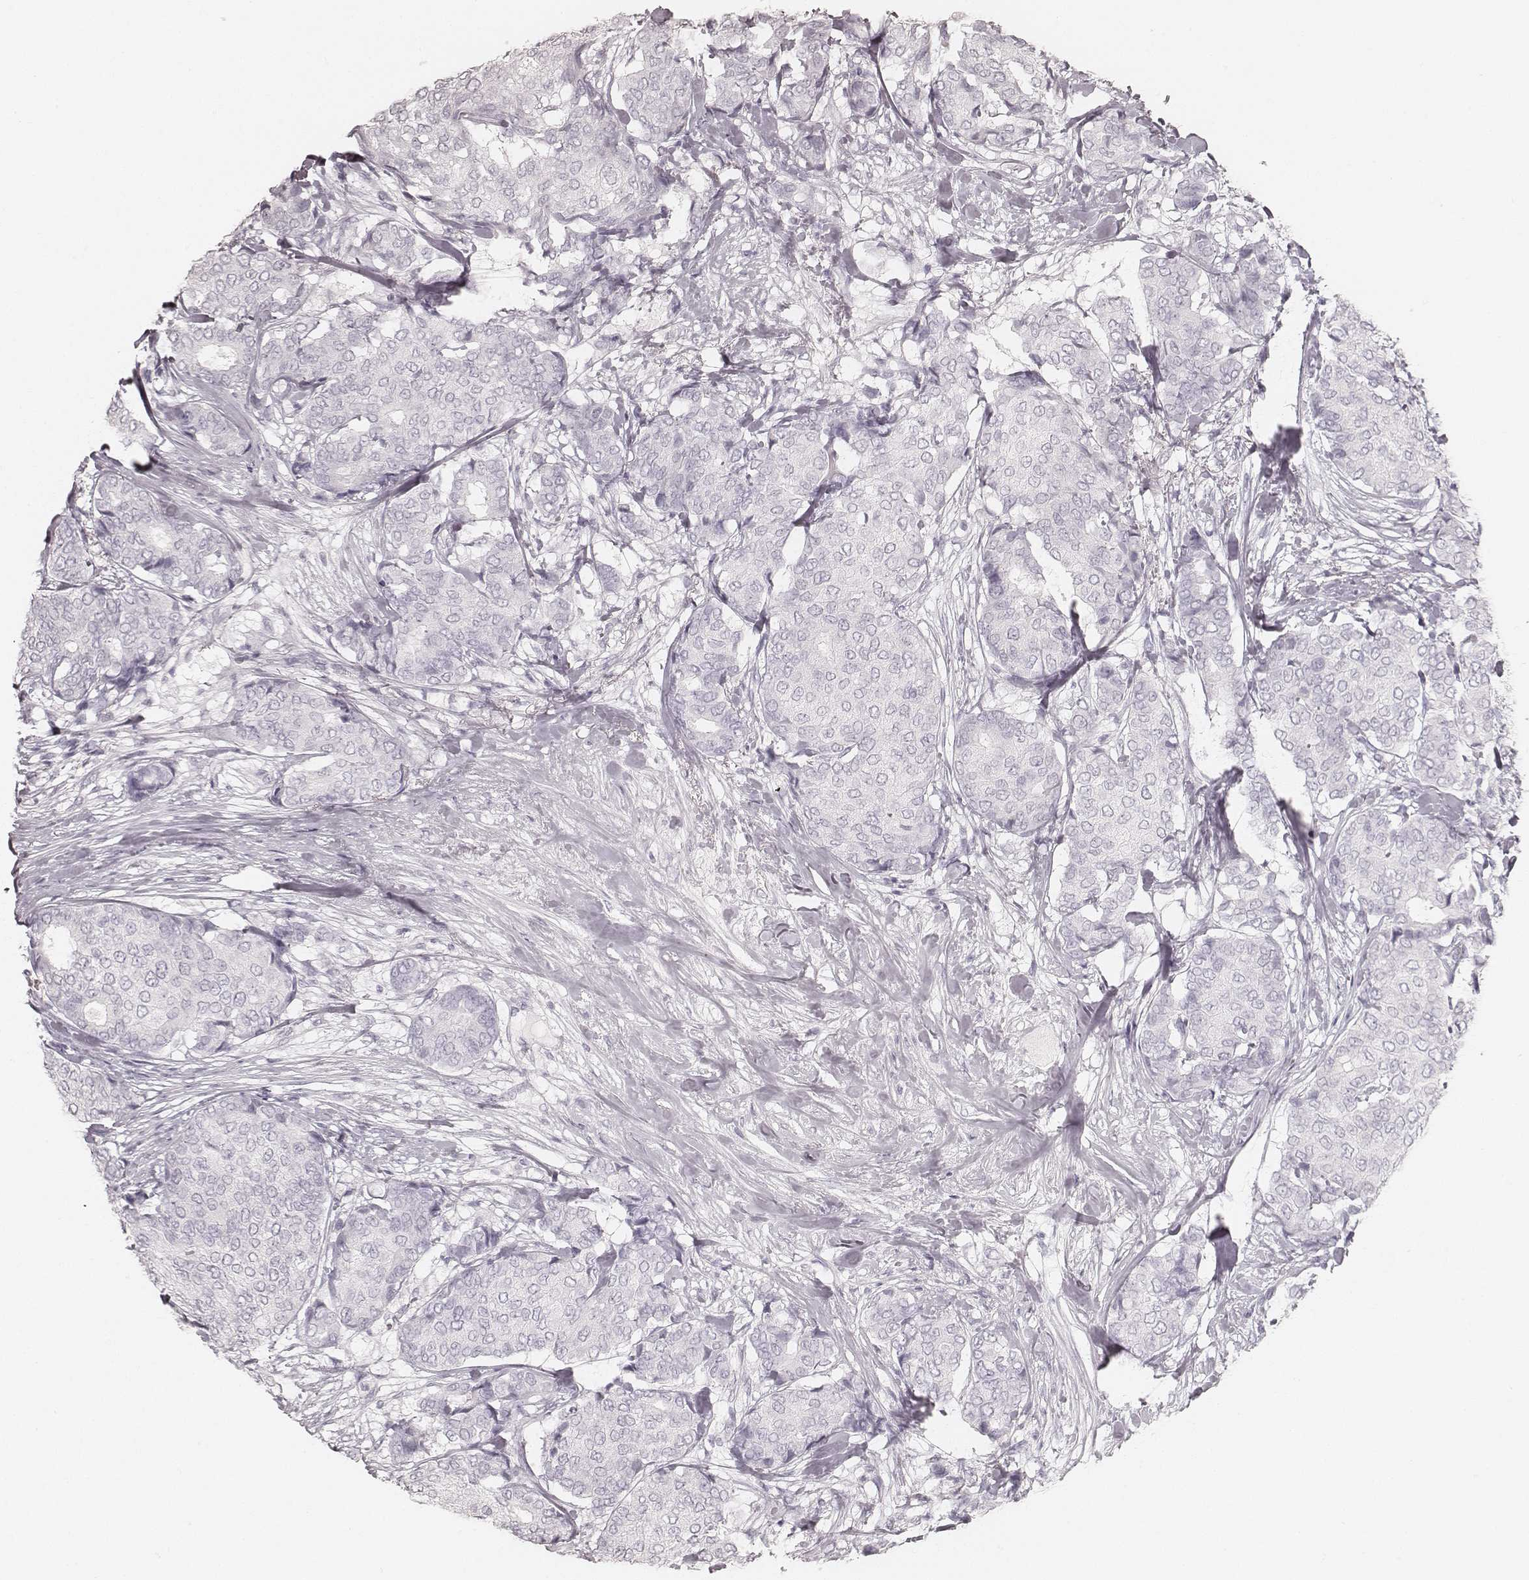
{"staining": {"intensity": "negative", "quantity": "none", "location": "none"}, "tissue": "breast cancer", "cell_type": "Tumor cells", "image_type": "cancer", "snomed": [{"axis": "morphology", "description": "Duct carcinoma"}, {"axis": "topography", "description": "Breast"}], "caption": "This is an immunohistochemistry (IHC) micrograph of human infiltrating ductal carcinoma (breast). There is no expression in tumor cells.", "gene": "KRT34", "patient": {"sex": "female", "age": 75}}